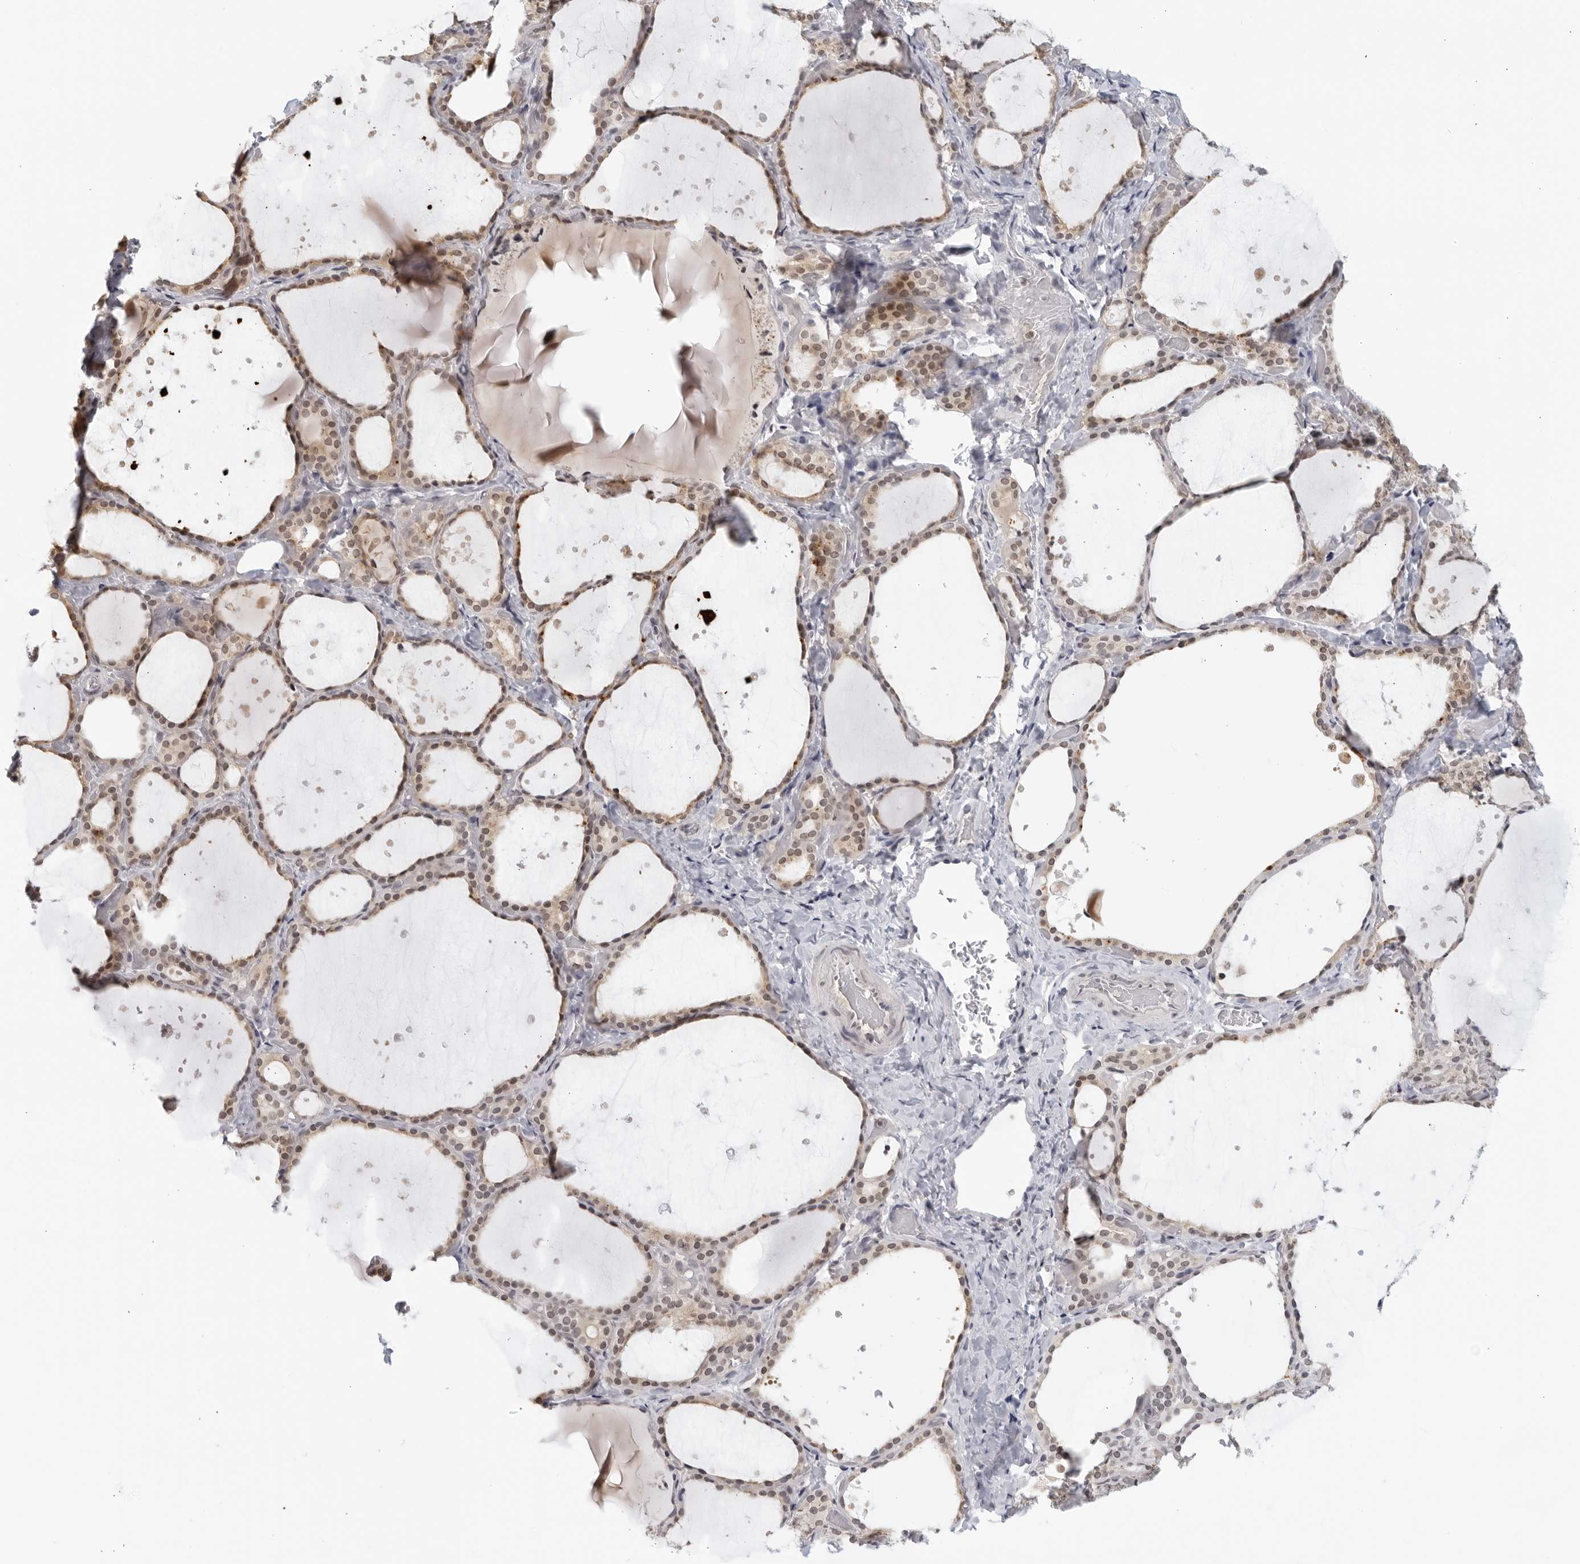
{"staining": {"intensity": "weak", "quantity": "25%-75%", "location": "cytoplasmic/membranous,nuclear"}, "tissue": "thyroid gland", "cell_type": "Glandular cells", "image_type": "normal", "snomed": [{"axis": "morphology", "description": "Normal tissue, NOS"}, {"axis": "topography", "description": "Thyroid gland"}], "caption": "Protein expression analysis of normal human thyroid gland reveals weak cytoplasmic/membranous,nuclear positivity in approximately 25%-75% of glandular cells.", "gene": "RAB11FIP3", "patient": {"sex": "female", "age": 44}}